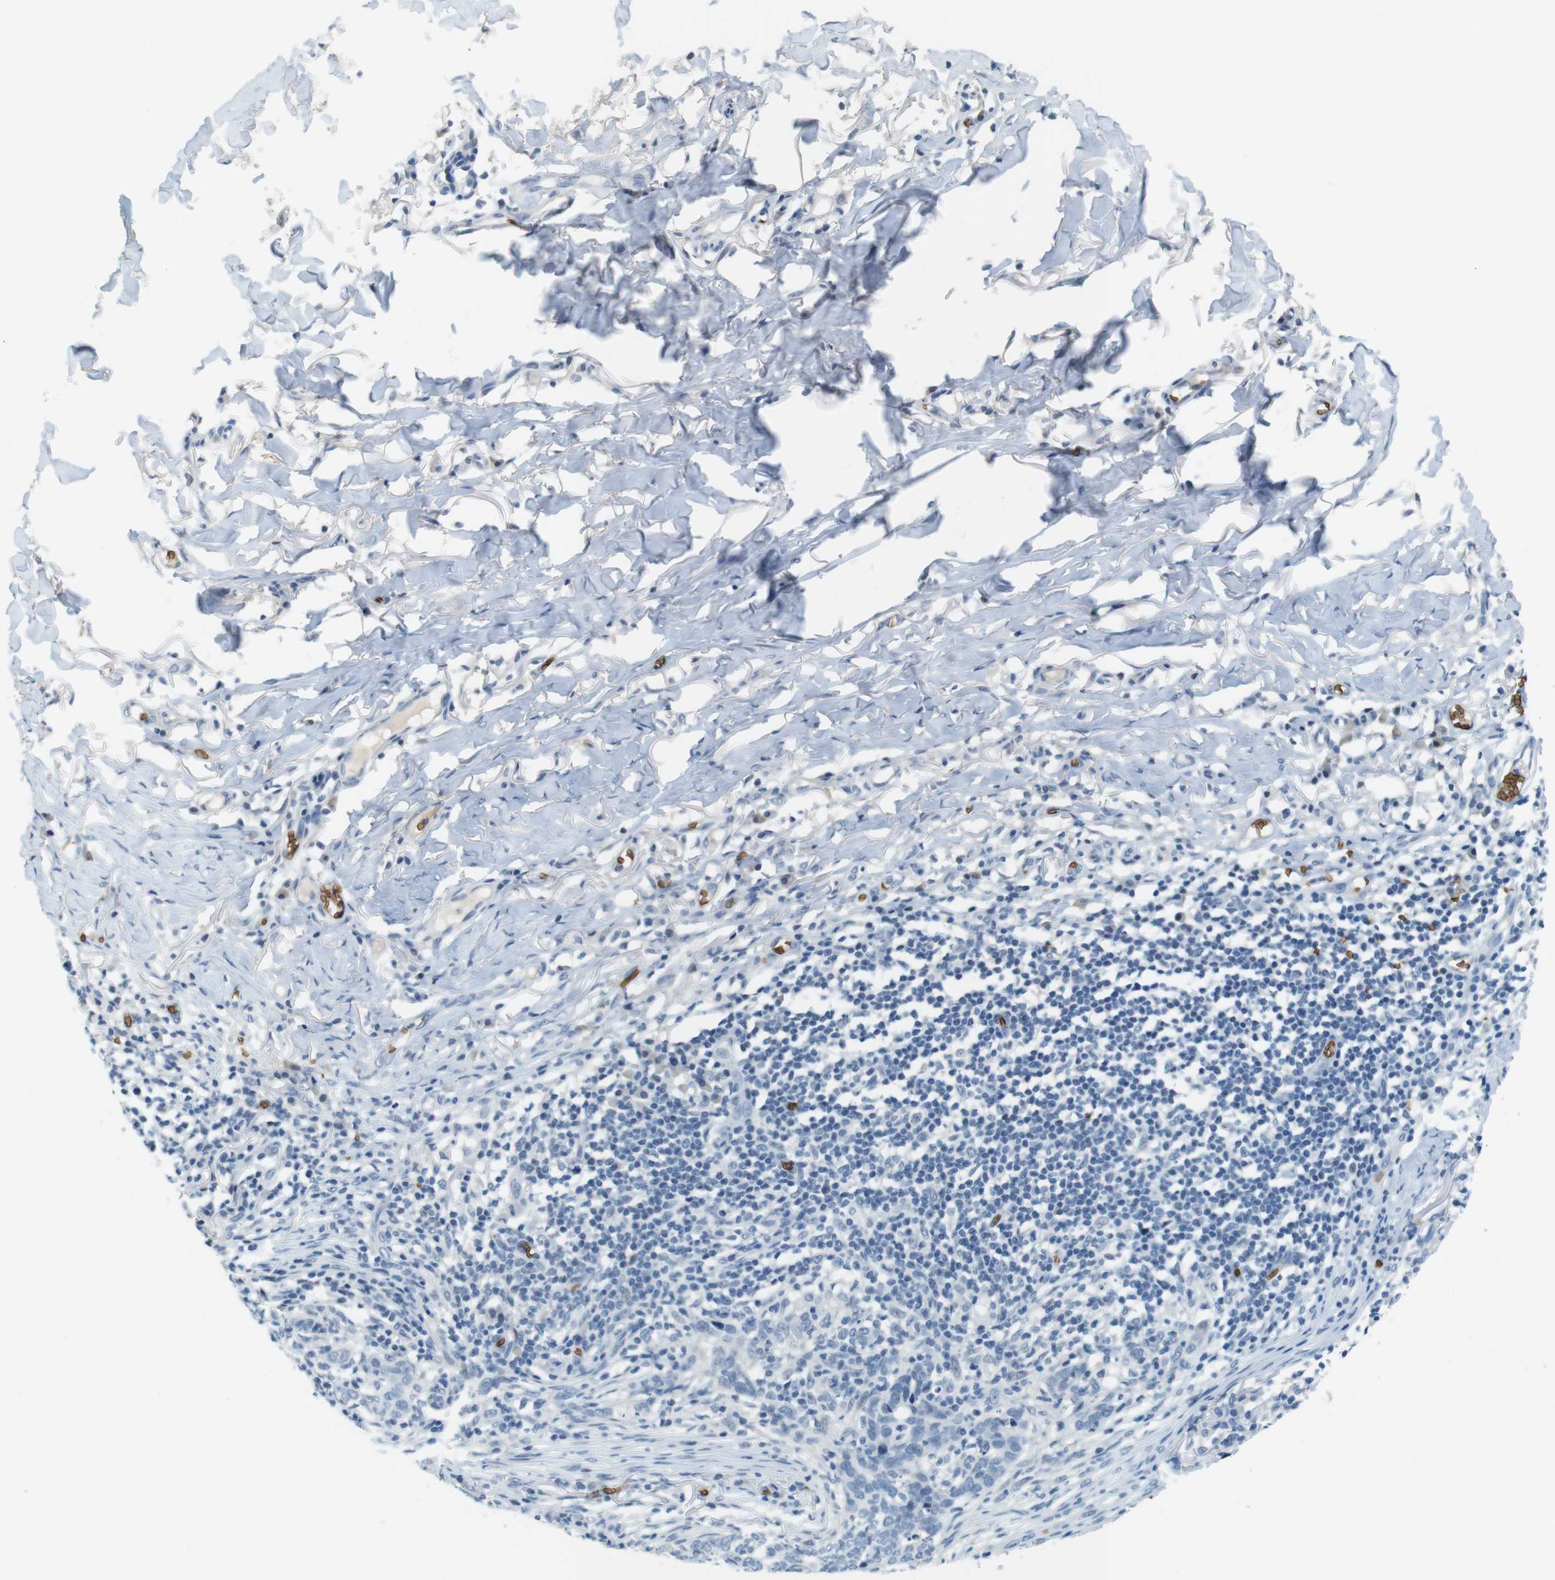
{"staining": {"intensity": "negative", "quantity": "none", "location": "none"}, "tissue": "skin cancer", "cell_type": "Tumor cells", "image_type": "cancer", "snomed": [{"axis": "morphology", "description": "Basal cell carcinoma"}, {"axis": "topography", "description": "Skin"}], "caption": "A micrograph of human skin cancer is negative for staining in tumor cells. (DAB (3,3'-diaminobenzidine) immunohistochemistry (IHC) visualized using brightfield microscopy, high magnification).", "gene": "SLC4A1", "patient": {"sex": "male", "age": 85}}